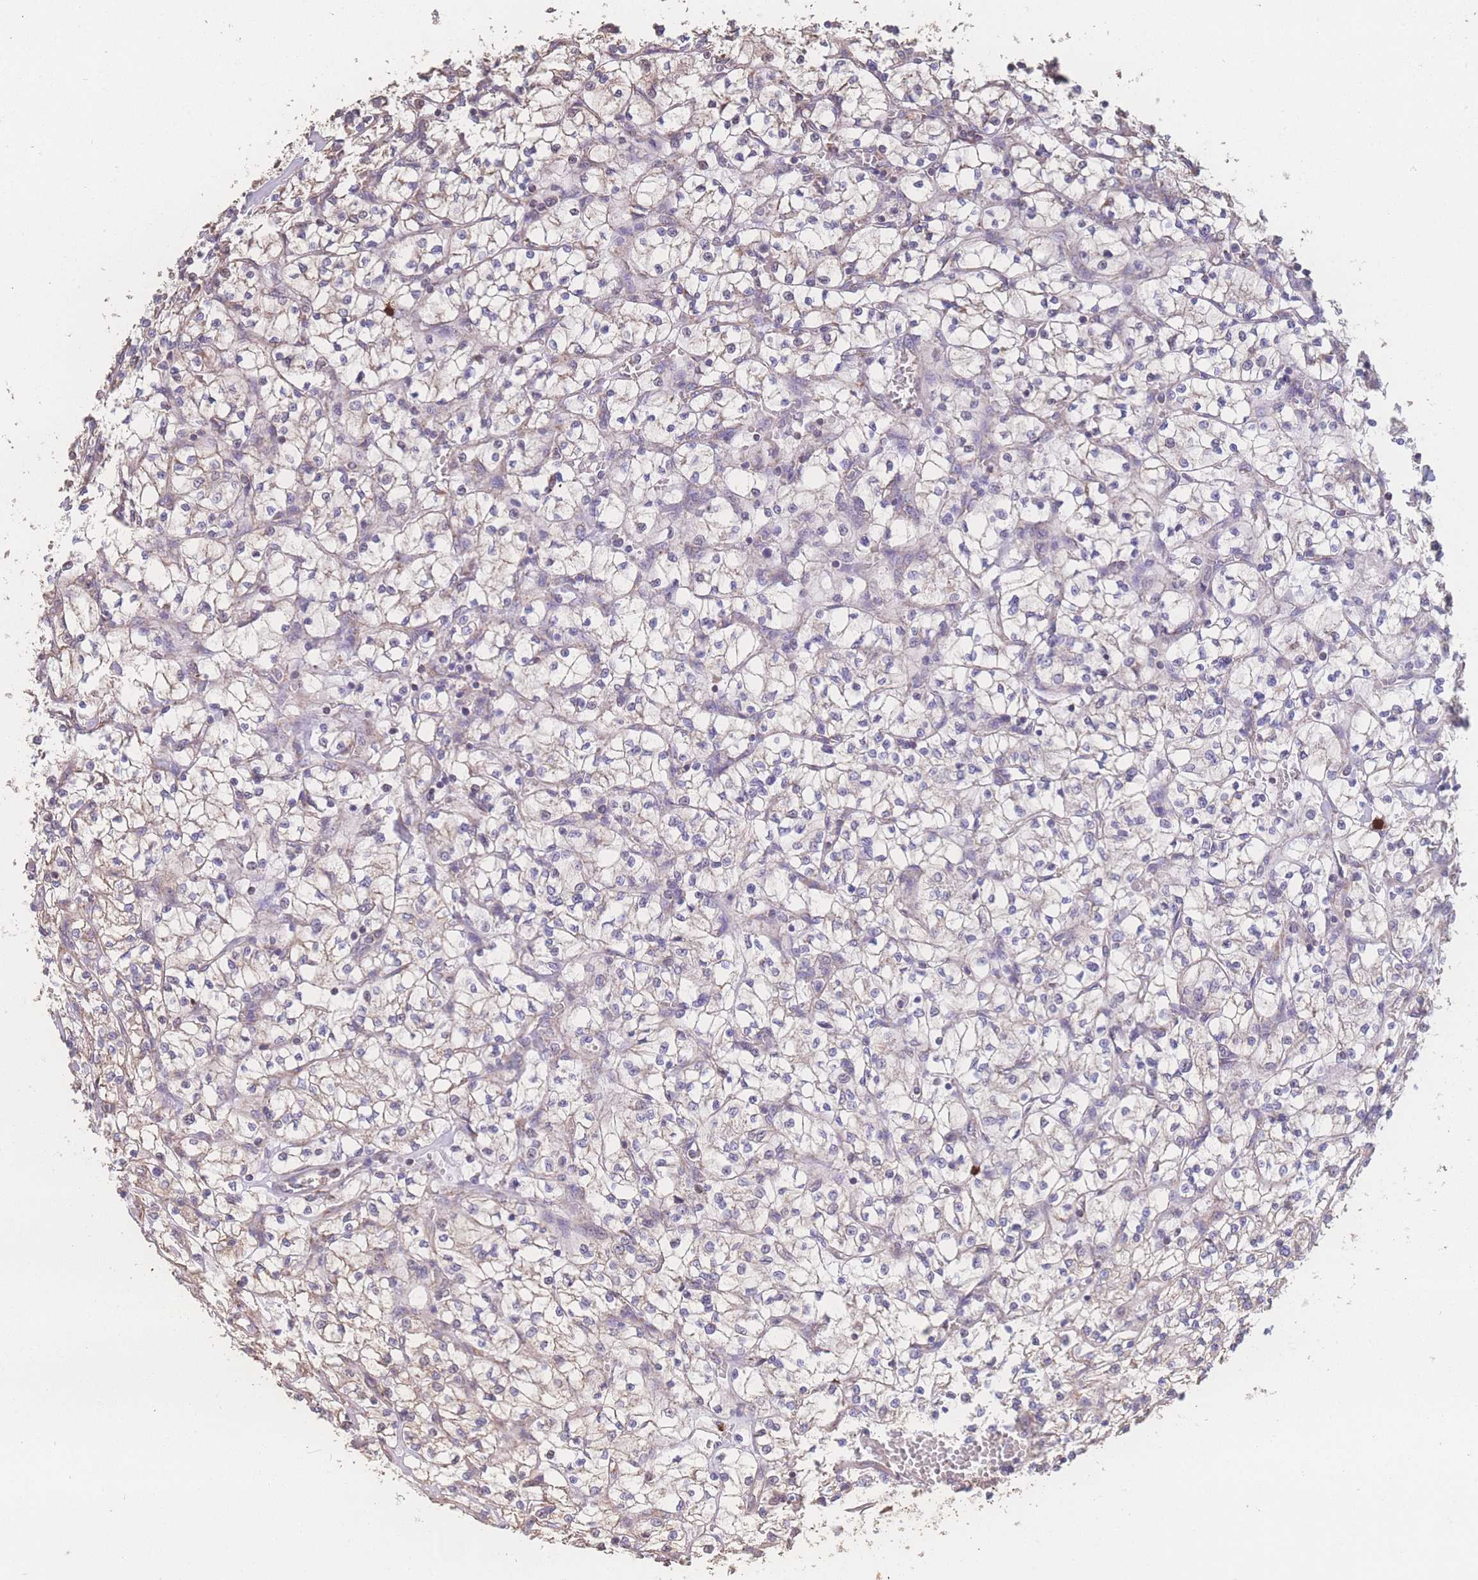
{"staining": {"intensity": "negative", "quantity": "none", "location": "none"}, "tissue": "renal cancer", "cell_type": "Tumor cells", "image_type": "cancer", "snomed": [{"axis": "morphology", "description": "Adenocarcinoma, NOS"}, {"axis": "topography", "description": "Kidney"}], "caption": "Immunohistochemistry (IHC) of renal cancer (adenocarcinoma) exhibits no positivity in tumor cells.", "gene": "SGSM3", "patient": {"sex": "female", "age": 64}}